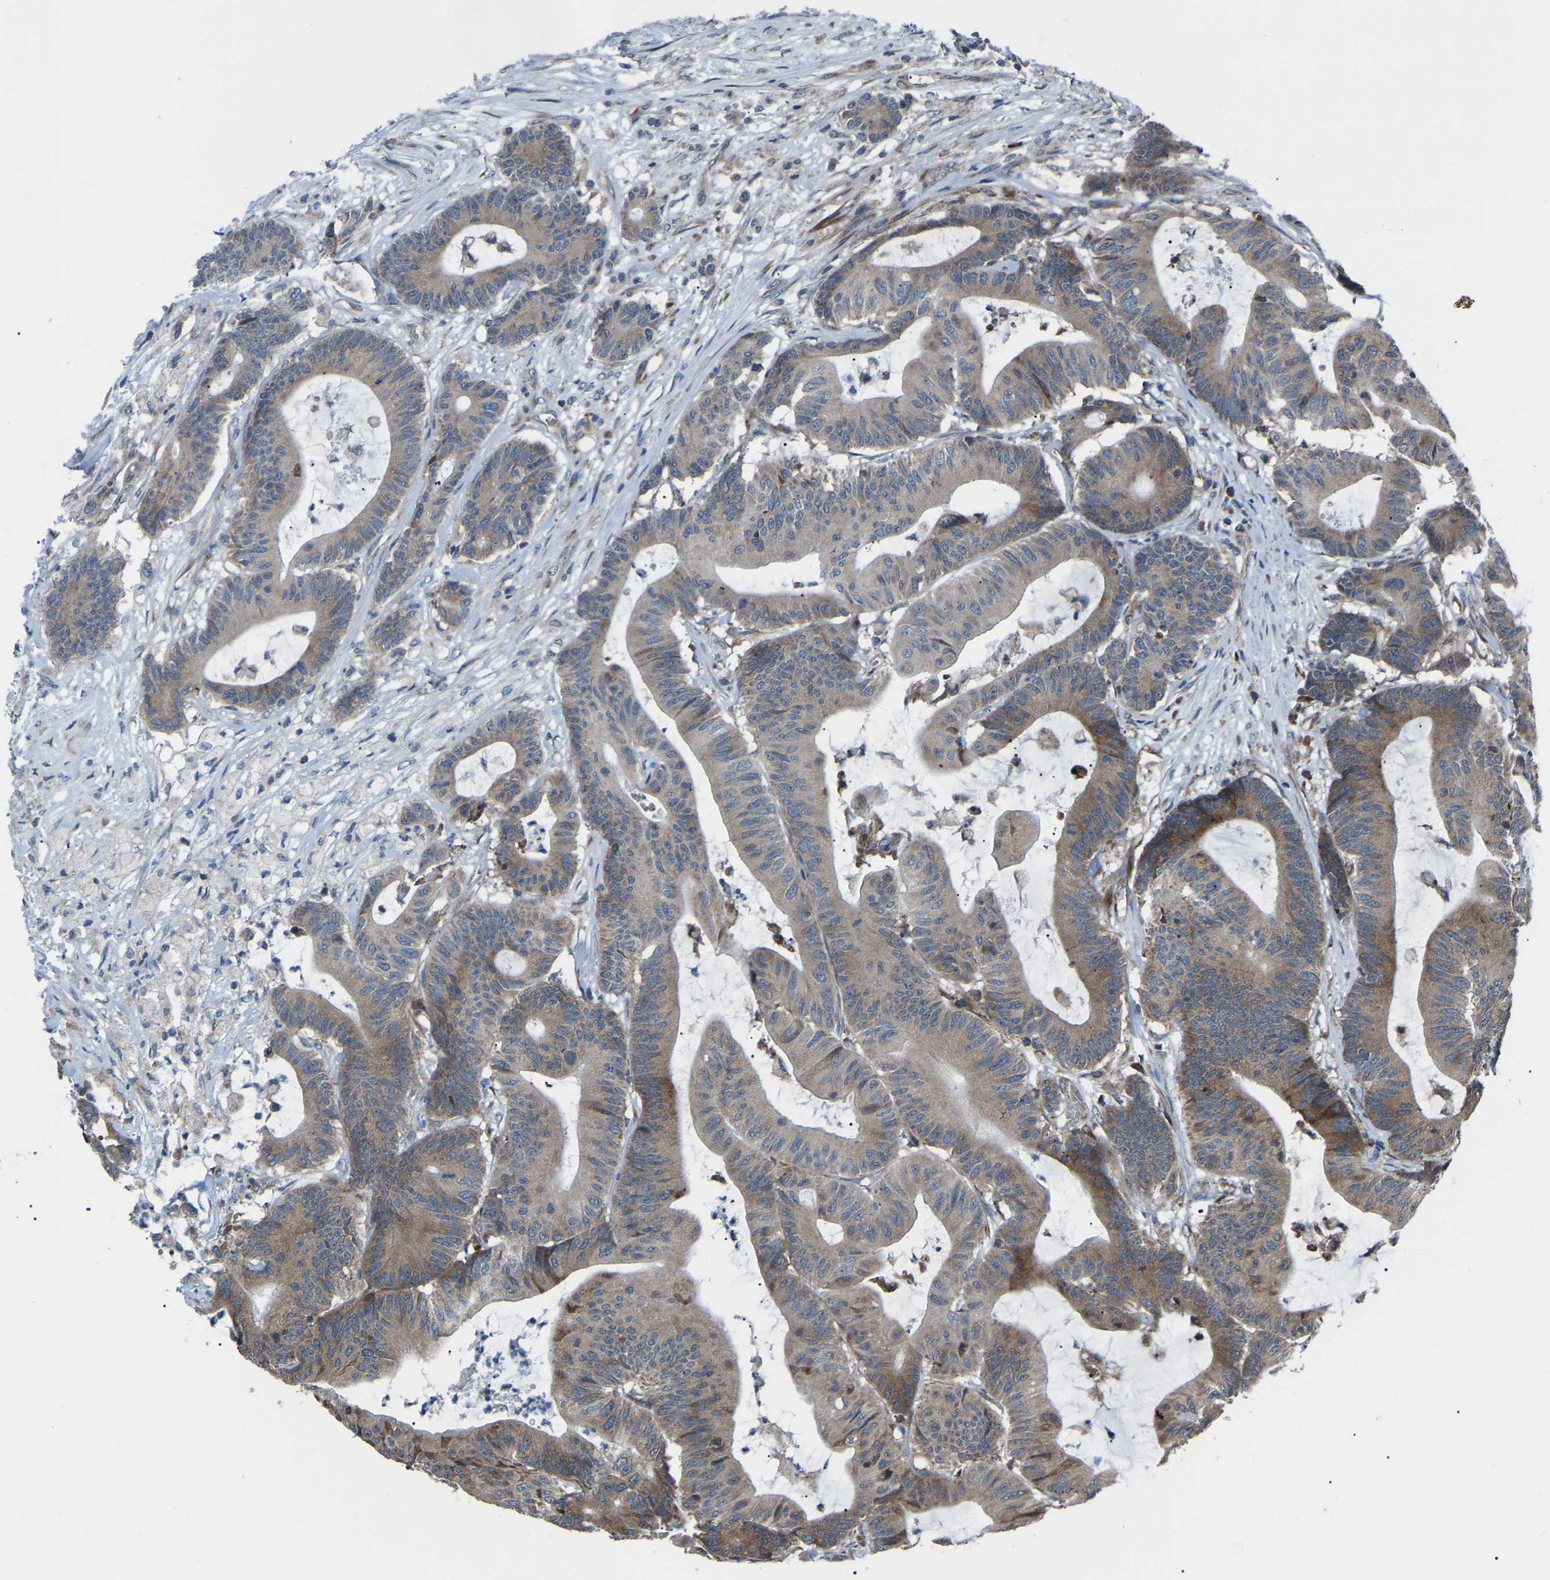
{"staining": {"intensity": "moderate", "quantity": ">75%", "location": "cytoplasmic/membranous"}, "tissue": "colorectal cancer", "cell_type": "Tumor cells", "image_type": "cancer", "snomed": [{"axis": "morphology", "description": "Adenocarcinoma, NOS"}, {"axis": "topography", "description": "Colon"}], "caption": "There is medium levels of moderate cytoplasmic/membranous expression in tumor cells of colorectal cancer, as demonstrated by immunohistochemical staining (brown color).", "gene": "AGO2", "patient": {"sex": "female", "age": 84}}